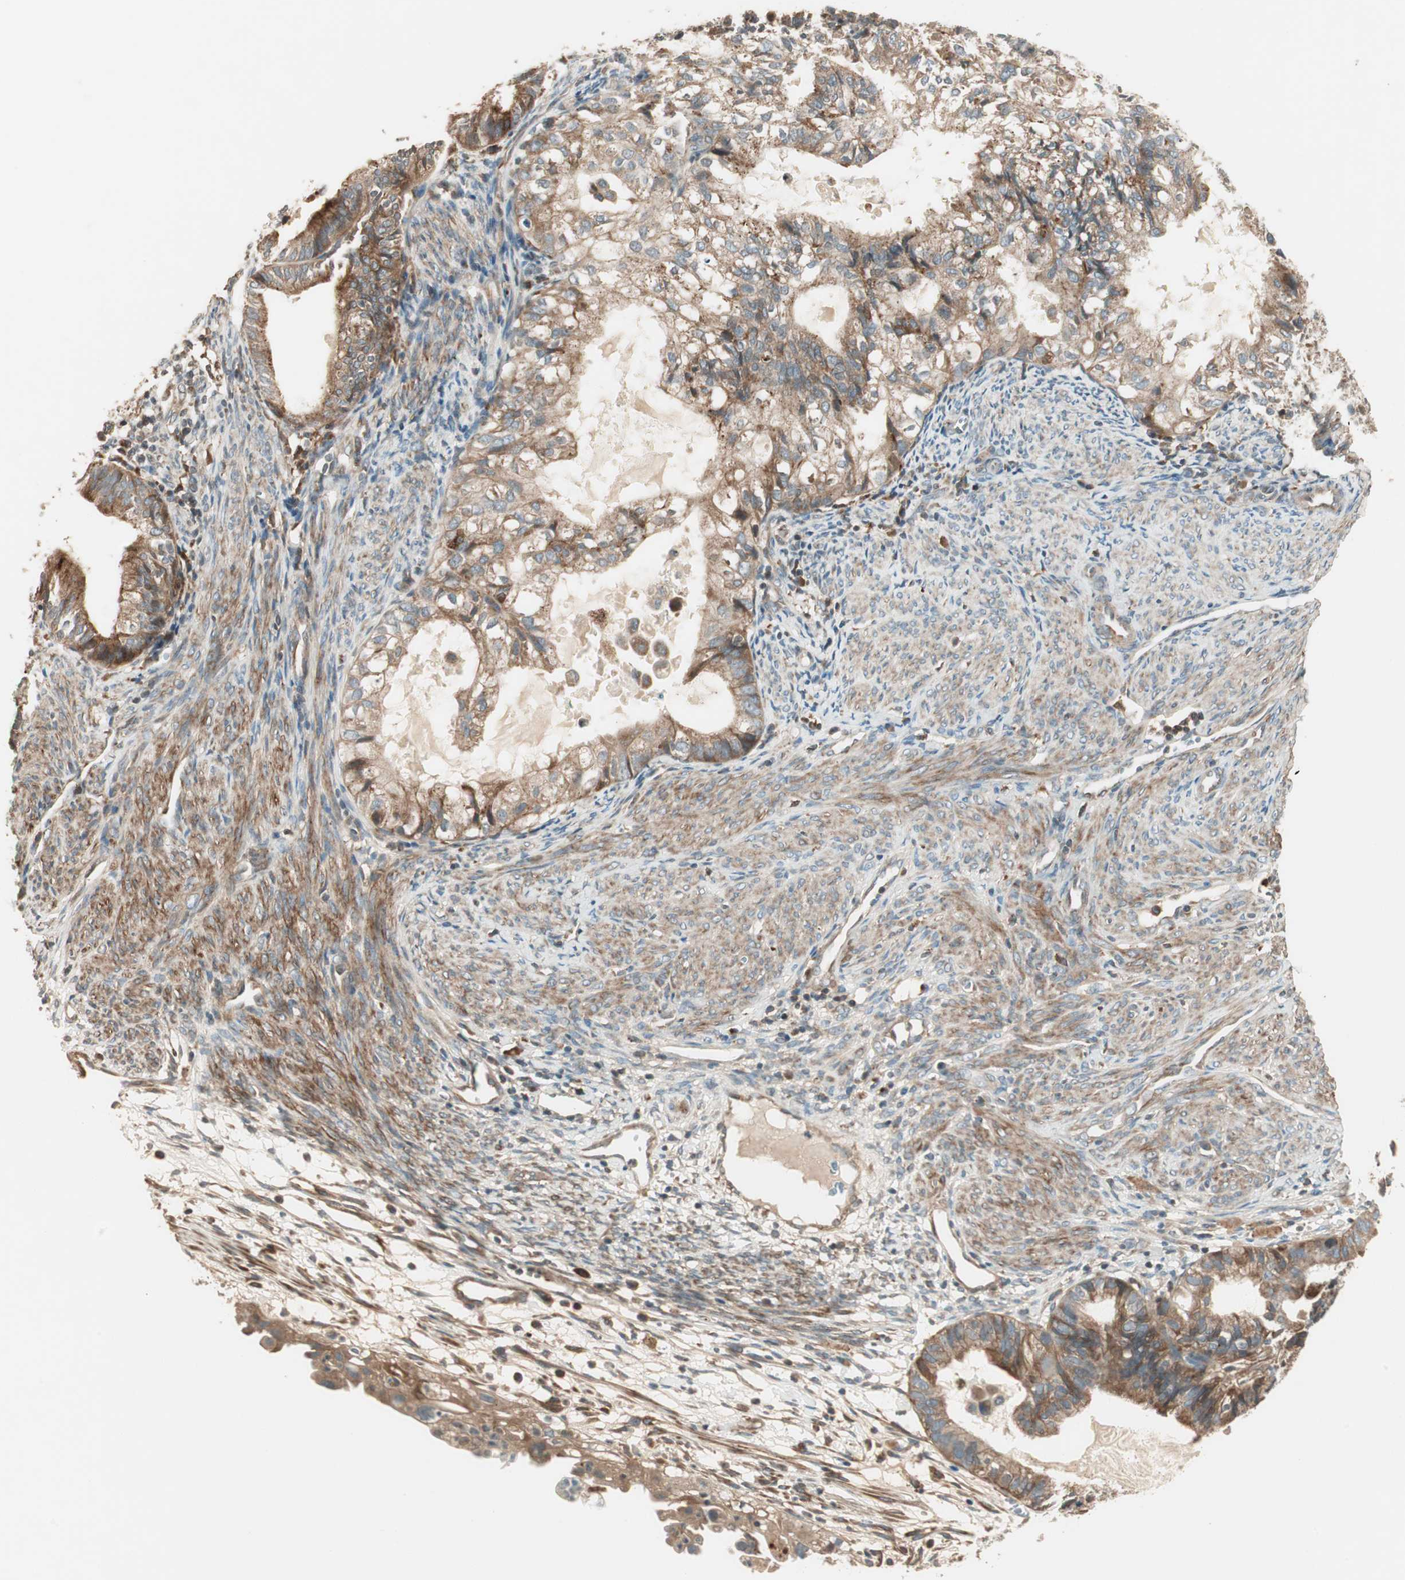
{"staining": {"intensity": "moderate", "quantity": ">75%", "location": "cytoplasmic/membranous"}, "tissue": "cervical cancer", "cell_type": "Tumor cells", "image_type": "cancer", "snomed": [{"axis": "morphology", "description": "Normal tissue, NOS"}, {"axis": "morphology", "description": "Adenocarcinoma, NOS"}, {"axis": "topography", "description": "Cervix"}, {"axis": "topography", "description": "Endometrium"}], "caption": "Brown immunohistochemical staining in cervical cancer (adenocarcinoma) displays moderate cytoplasmic/membranous expression in approximately >75% of tumor cells.", "gene": "SFRP1", "patient": {"sex": "female", "age": 86}}